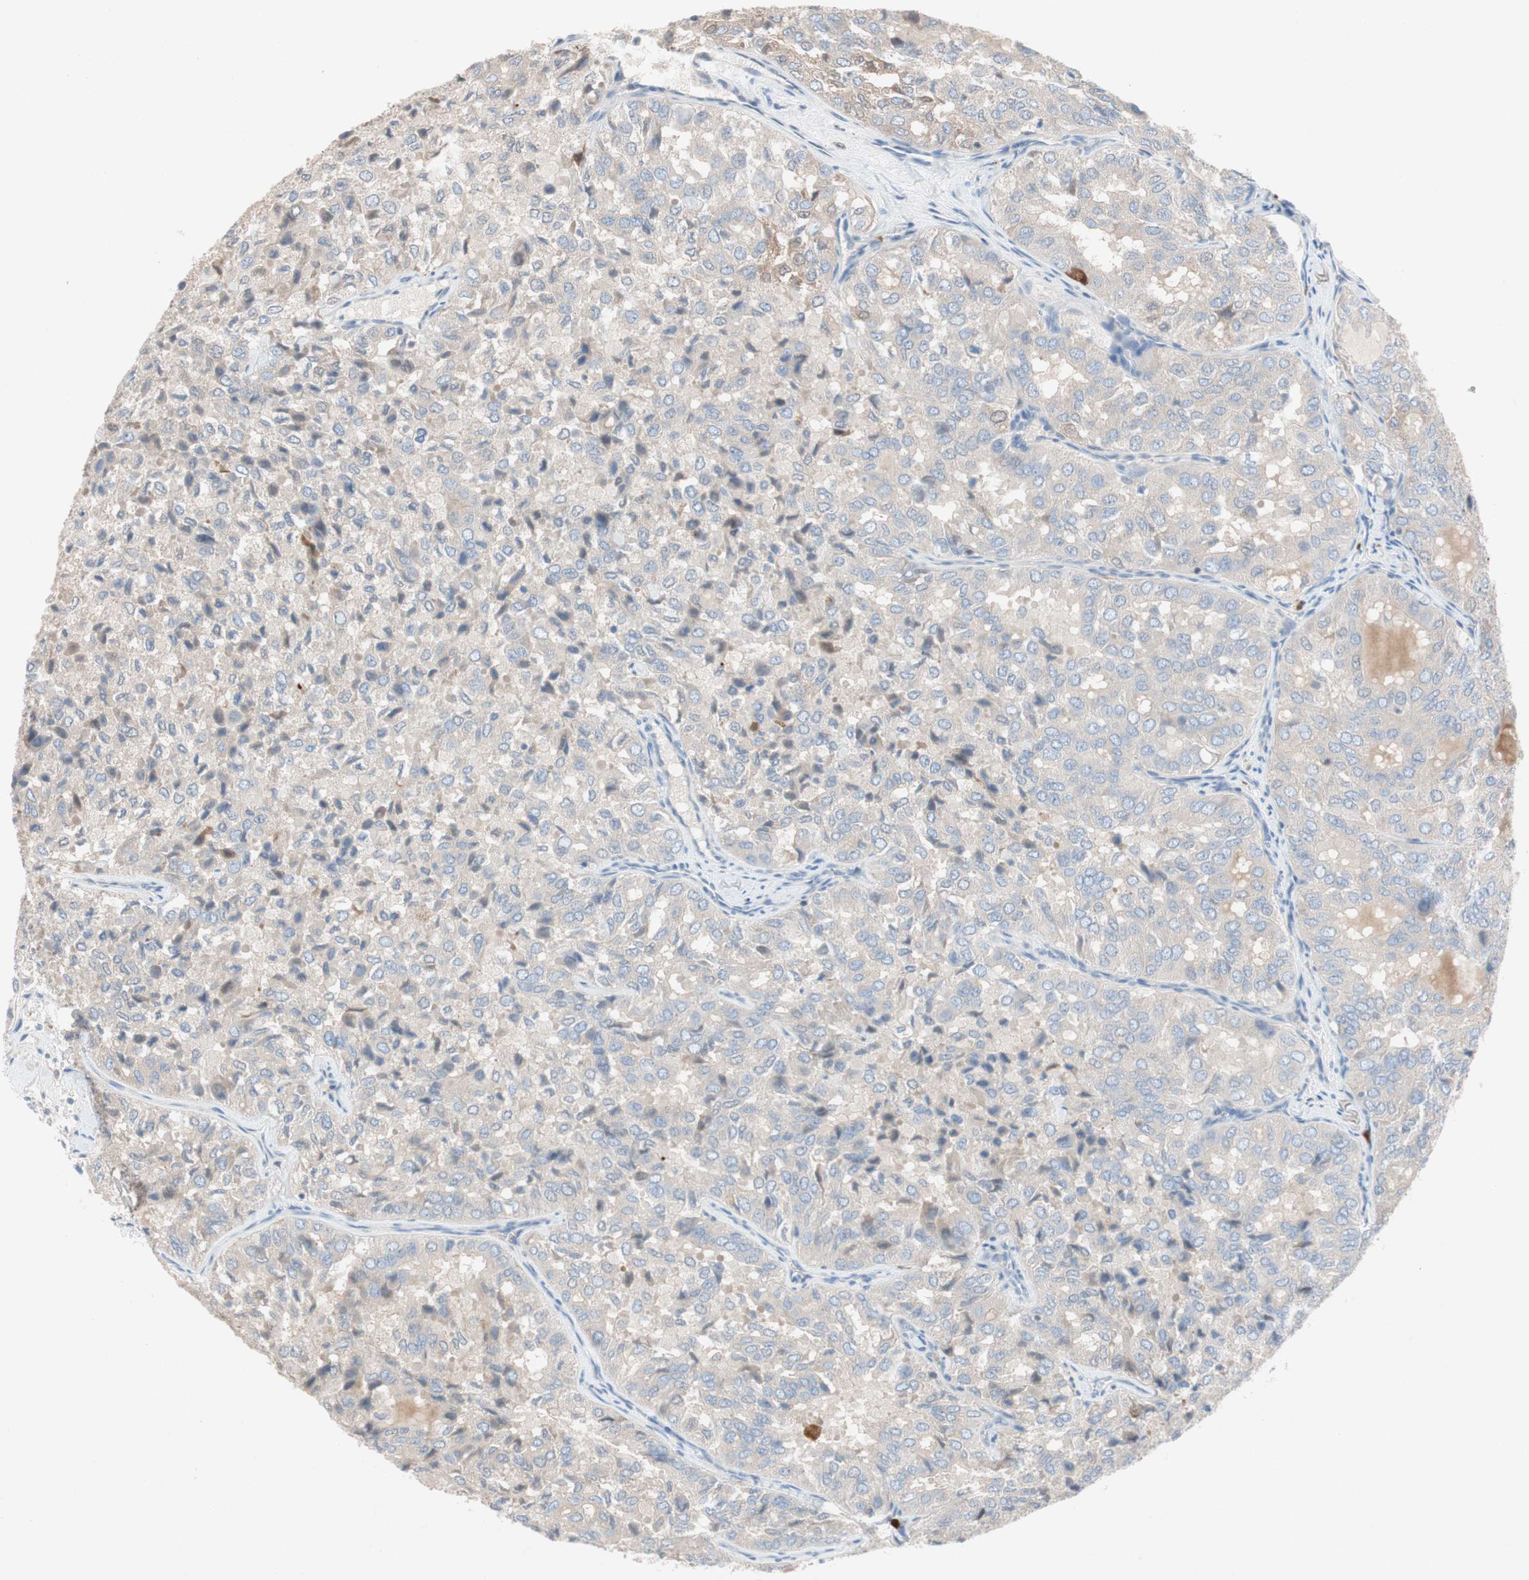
{"staining": {"intensity": "weak", "quantity": "25%-75%", "location": "cytoplasmic/membranous"}, "tissue": "thyroid cancer", "cell_type": "Tumor cells", "image_type": "cancer", "snomed": [{"axis": "morphology", "description": "Follicular adenoma carcinoma, NOS"}, {"axis": "topography", "description": "Thyroid gland"}], "caption": "Tumor cells exhibit low levels of weak cytoplasmic/membranous positivity in approximately 25%-75% of cells in follicular adenoma carcinoma (thyroid).", "gene": "CLEC4D", "patient": {"sex": "male", "age": 75}}